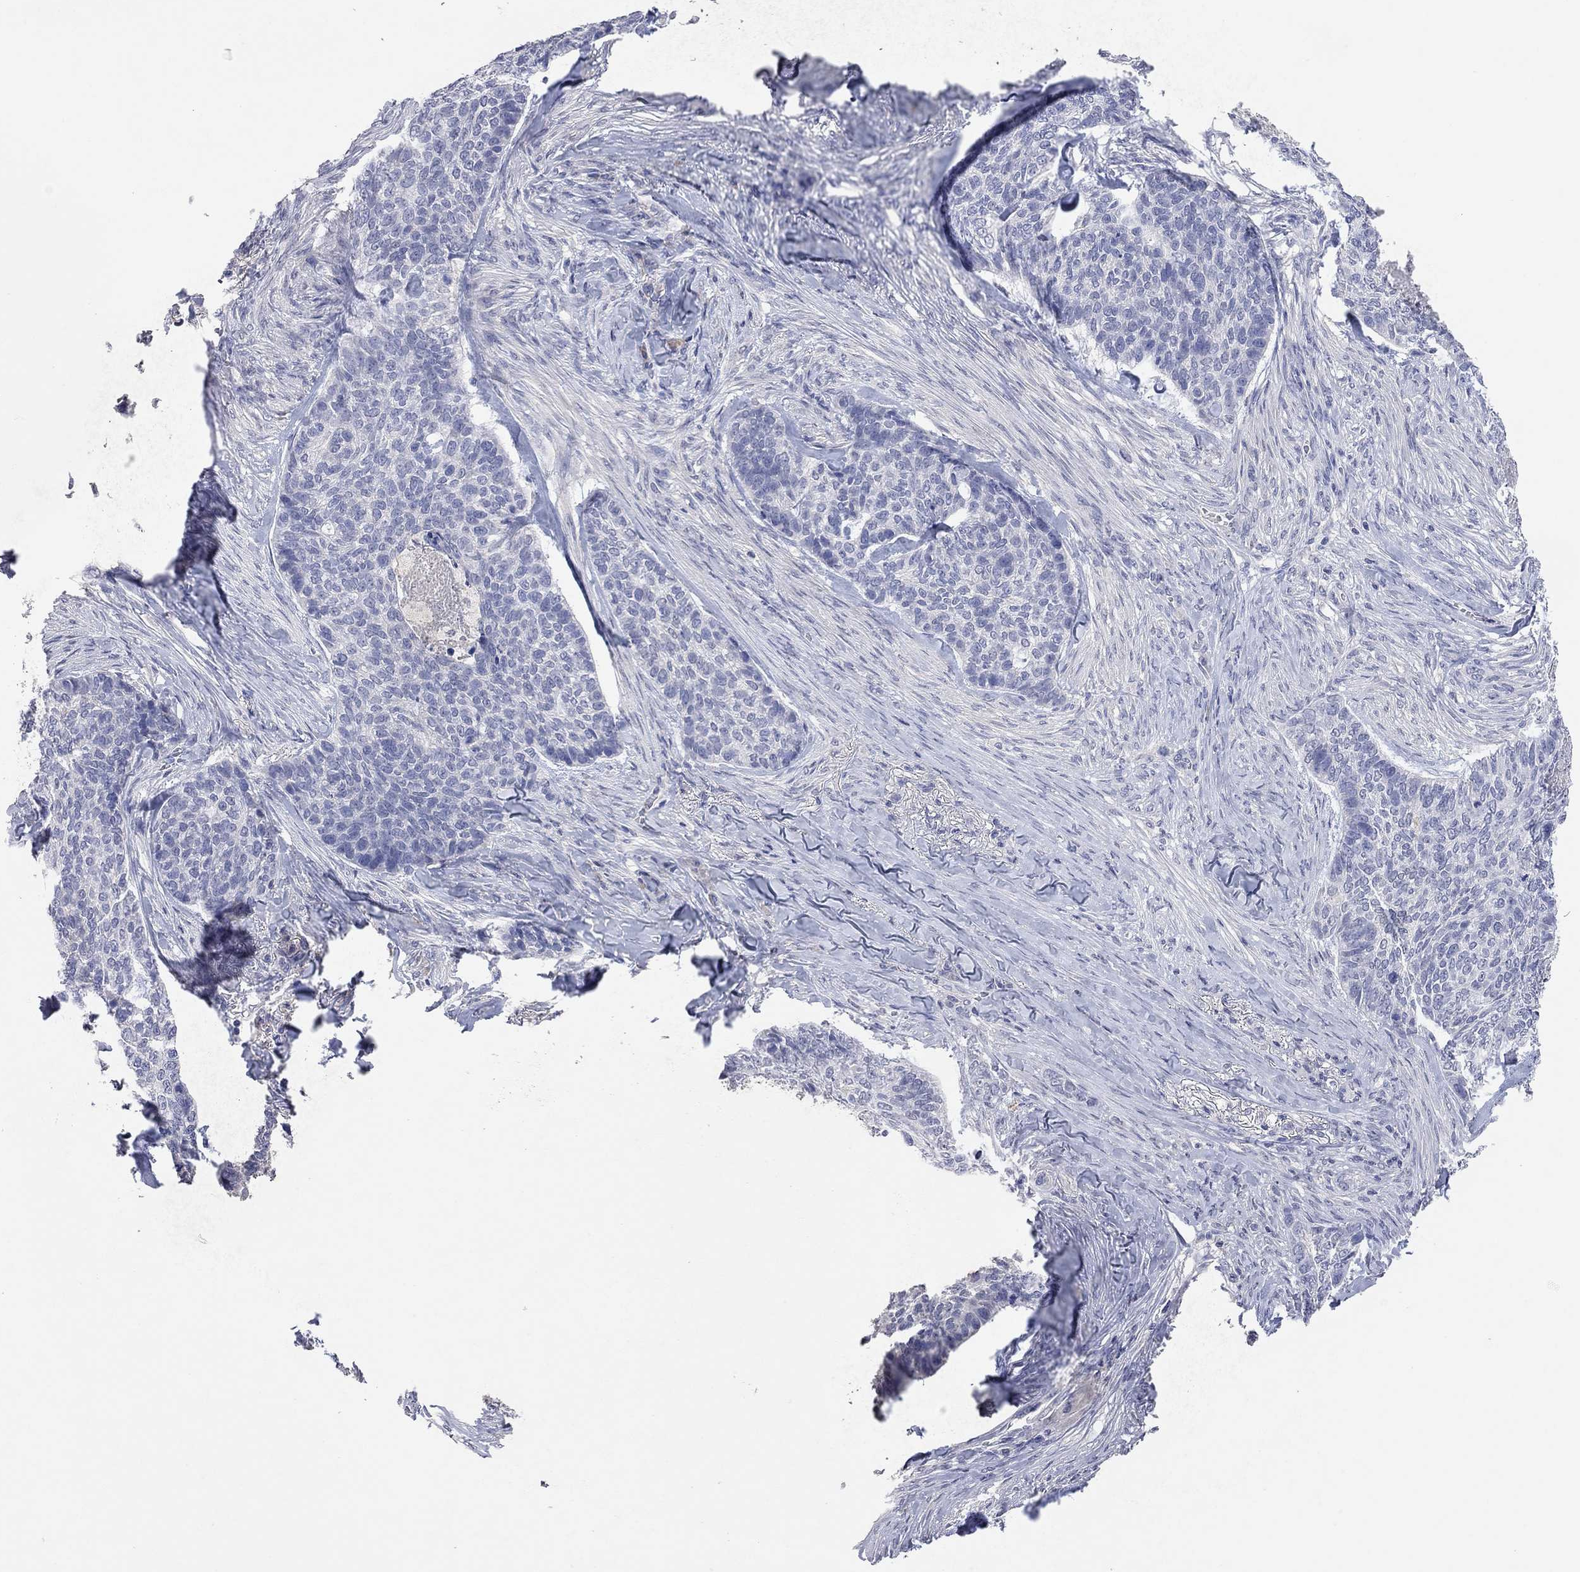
{"staining": {"intensity": "negative", "quantity": "none", "location": "none"}, "tissue": "skin cancer", "cell_type": "Tumor cells", "image_type": "cancer", "snomed": [{"axis": "morphology", "description": "Basal cell carcinoma"}, {"axis": "topography", "description": "Skin"}], "caption": "This is an immunohistochemistry micrograph of basal cell carcinoma (skin). There is no staining in tumor cells.", "gene": "MMP13", "patient": {"sex": "female", "age": 69}}